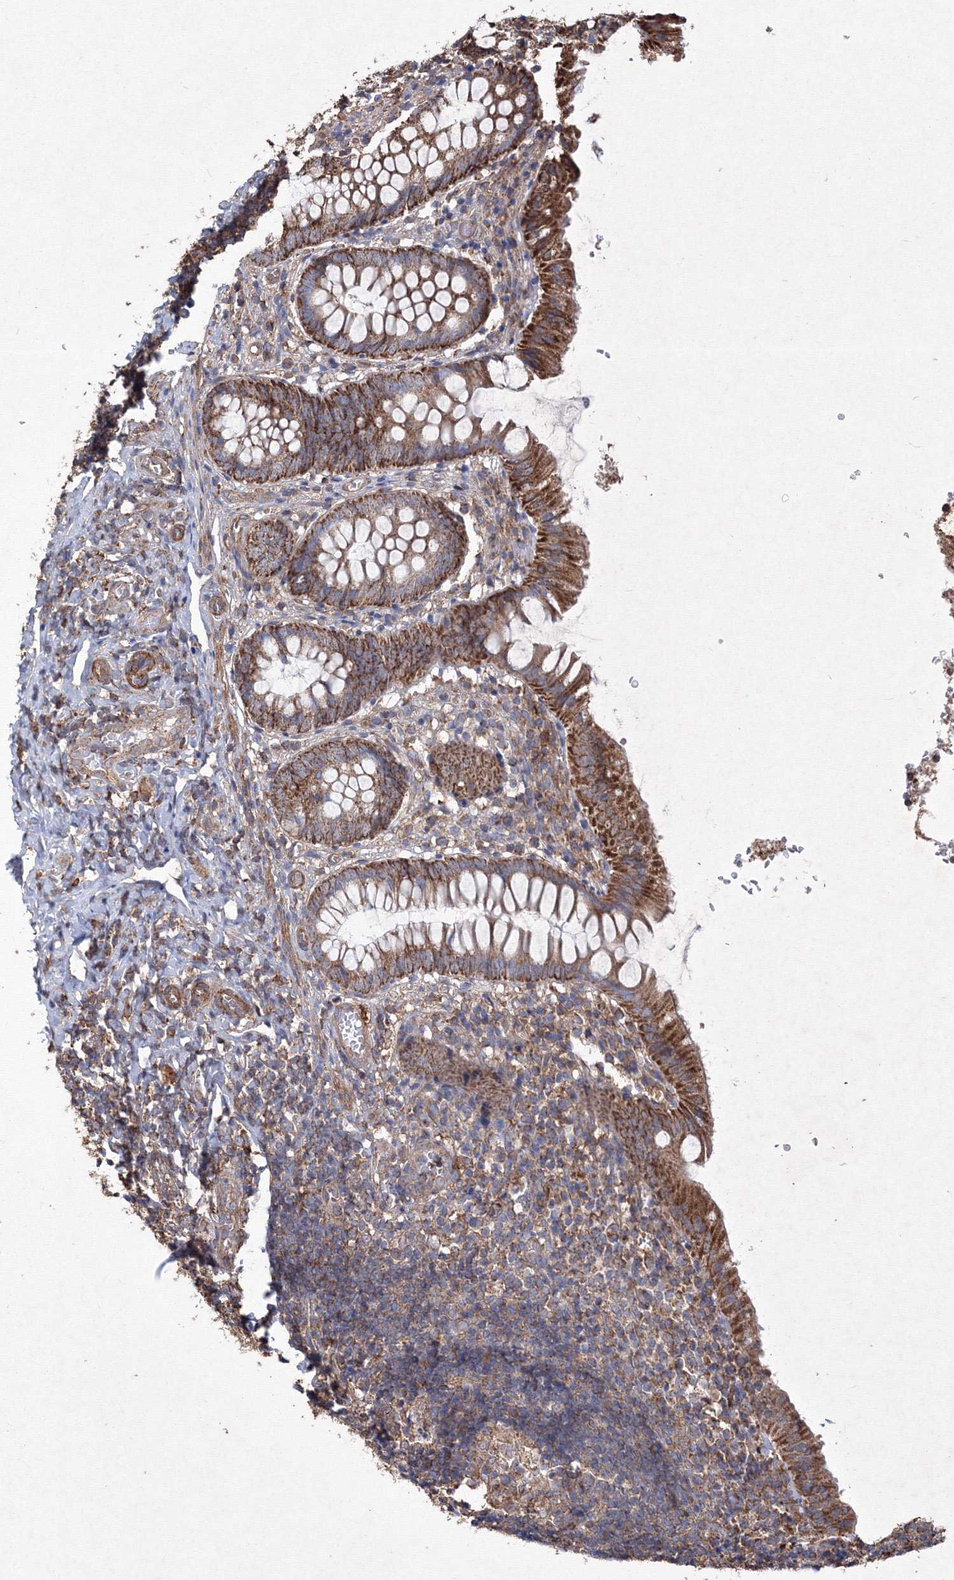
{"staining": {"intensity": "strong", "quantity": ">75%", "location": "cytoplasmic/membranous"}, "tissue": "appendix", "cell_type": "Glandular cells", "image_type": "normal", "snomed": [{"axis": "morphology", "description": "Normal tissue, NOS"}, {"axis": "topography", "description": "Appendix"}], "caption": "High-magnification brightfield microscopy of unremarkable appendix stained with DAB (brown) and counterstained with hematoxylin (blue). glandular cells exhibit strong cytoplasmic/membranous positivity is present in about>75% of cells.", "gene": "TMEM139", "patient": {"sex": "male", "age": 8}}